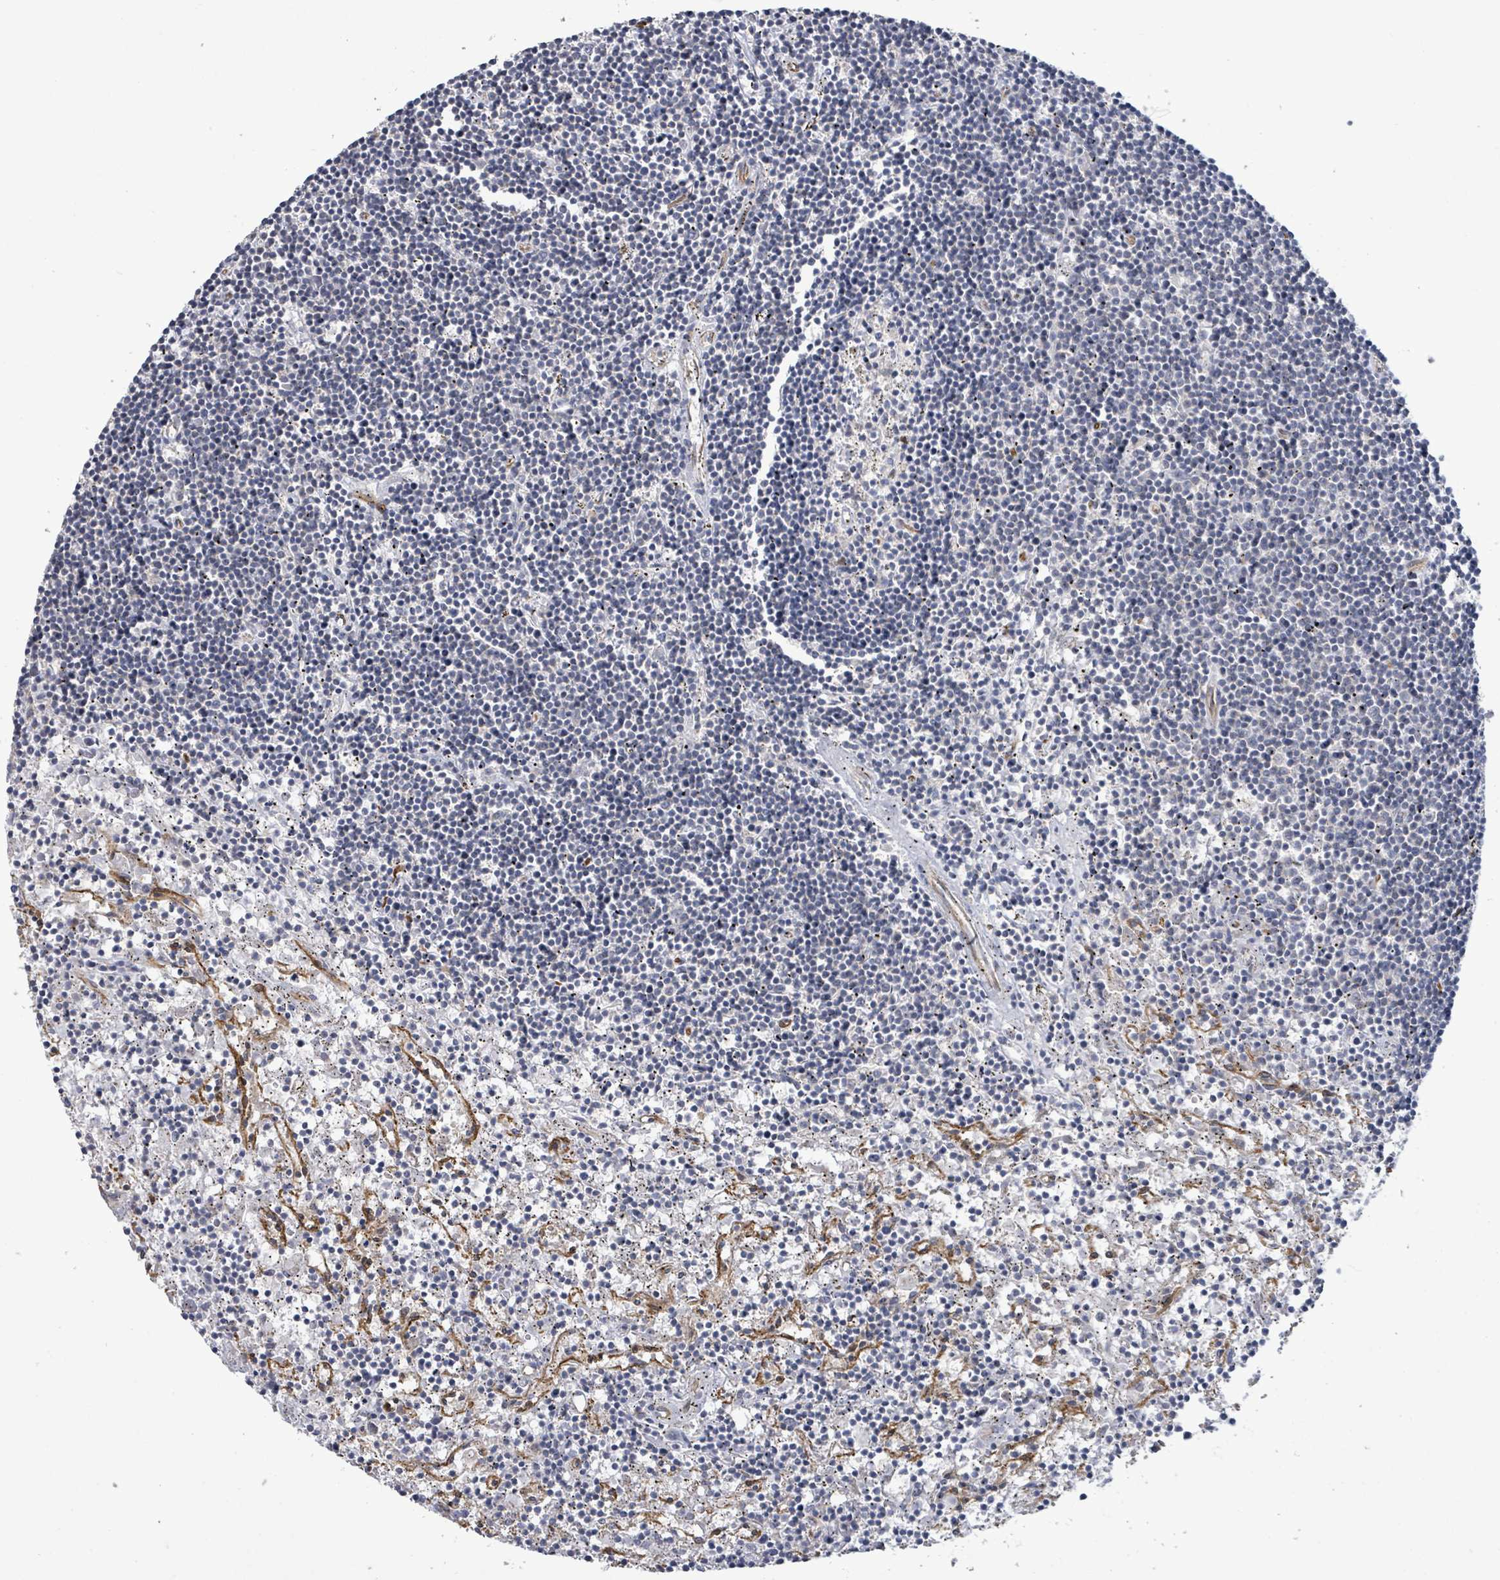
{"staining": {"intensity": "negative", "quantity": "none", "location": "none"}, "tissue": "lymphoma", "cell_type": "Tumor cells", "image_type": "cancer", "snomed": [{"axis": "morphology", "description": "Malignant lymphoma, non-Hodgkin's type, Low grade"}, {"axis": "topography", "description": "Spleen"}], "caption": "Malignant lymphoma, non-Hodgkin's type (low-grade) stained for a protein using IHC reveals no staining tumor cells.", "gene": "KANK3", "patient": {"sex": "male", "age": 76}}